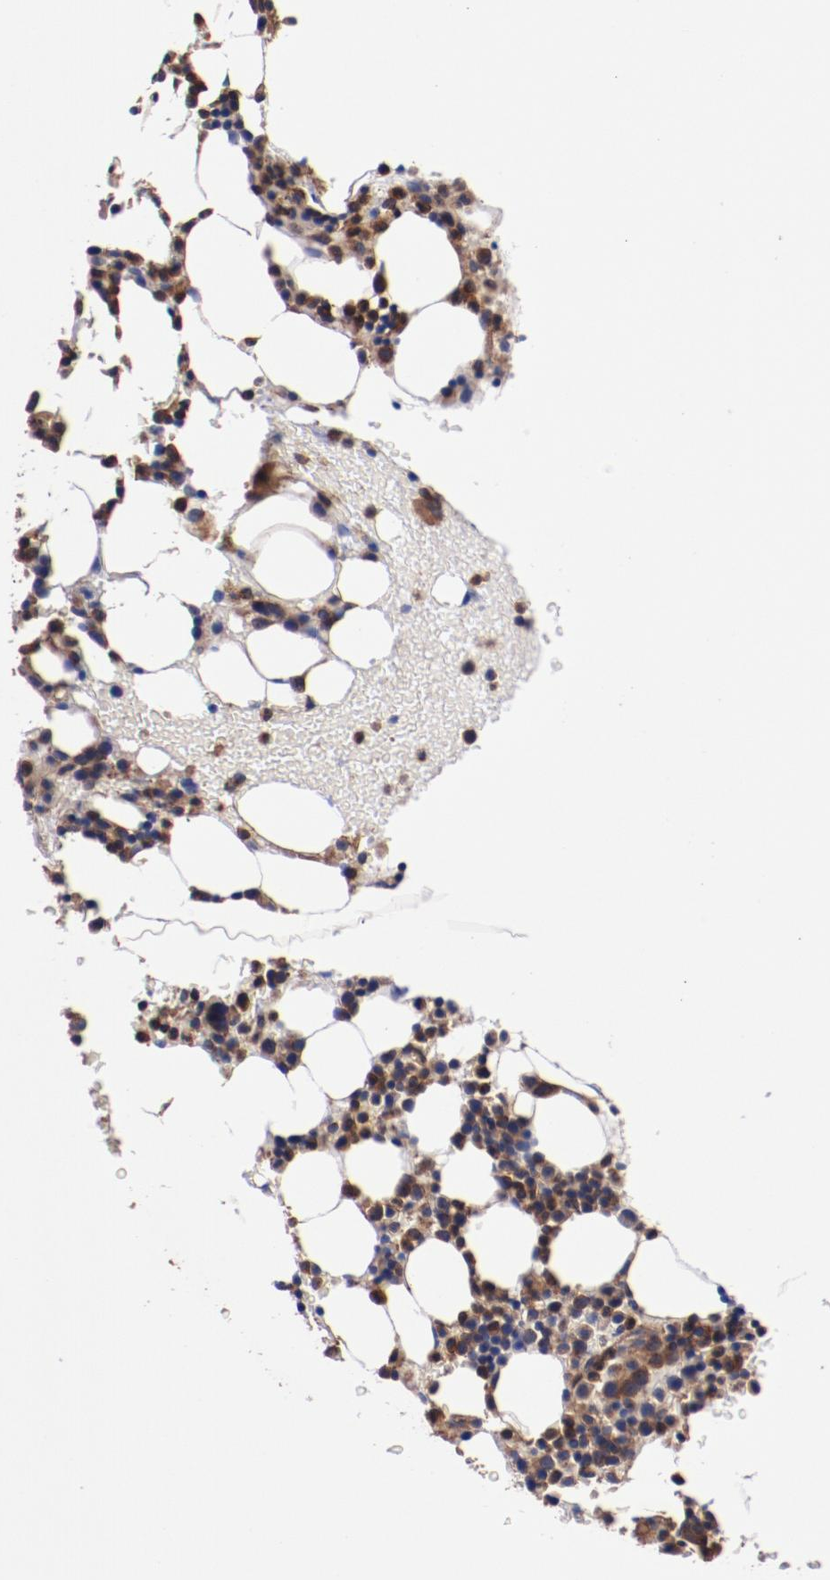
{"staining": {"intensity": "strong", "quantity": ">75%", "location": "cytoplasmic/membranous"}, "tissue": "bone marrow", "cell_type": "Hematopoietic cells", "image_type": "normal", "snomed": [{"axis": "morphology", "description": "Normal tissue, NOS"}, {"axis": "topography", "description": "Bone marrow"}], "caption": "Protein analysis of normal bone marrow demonstrates strong cytoplasmic/membranous expression in approximately >75% of hematopoietic cells. The staining was performed using DAB to visualize the protein expression in brown, while the nuclei were stained in blue with hematoxylin (Magnification: 20x).", "gene": "TMOD3", "patient": {"sex": "female", "age": 84}}